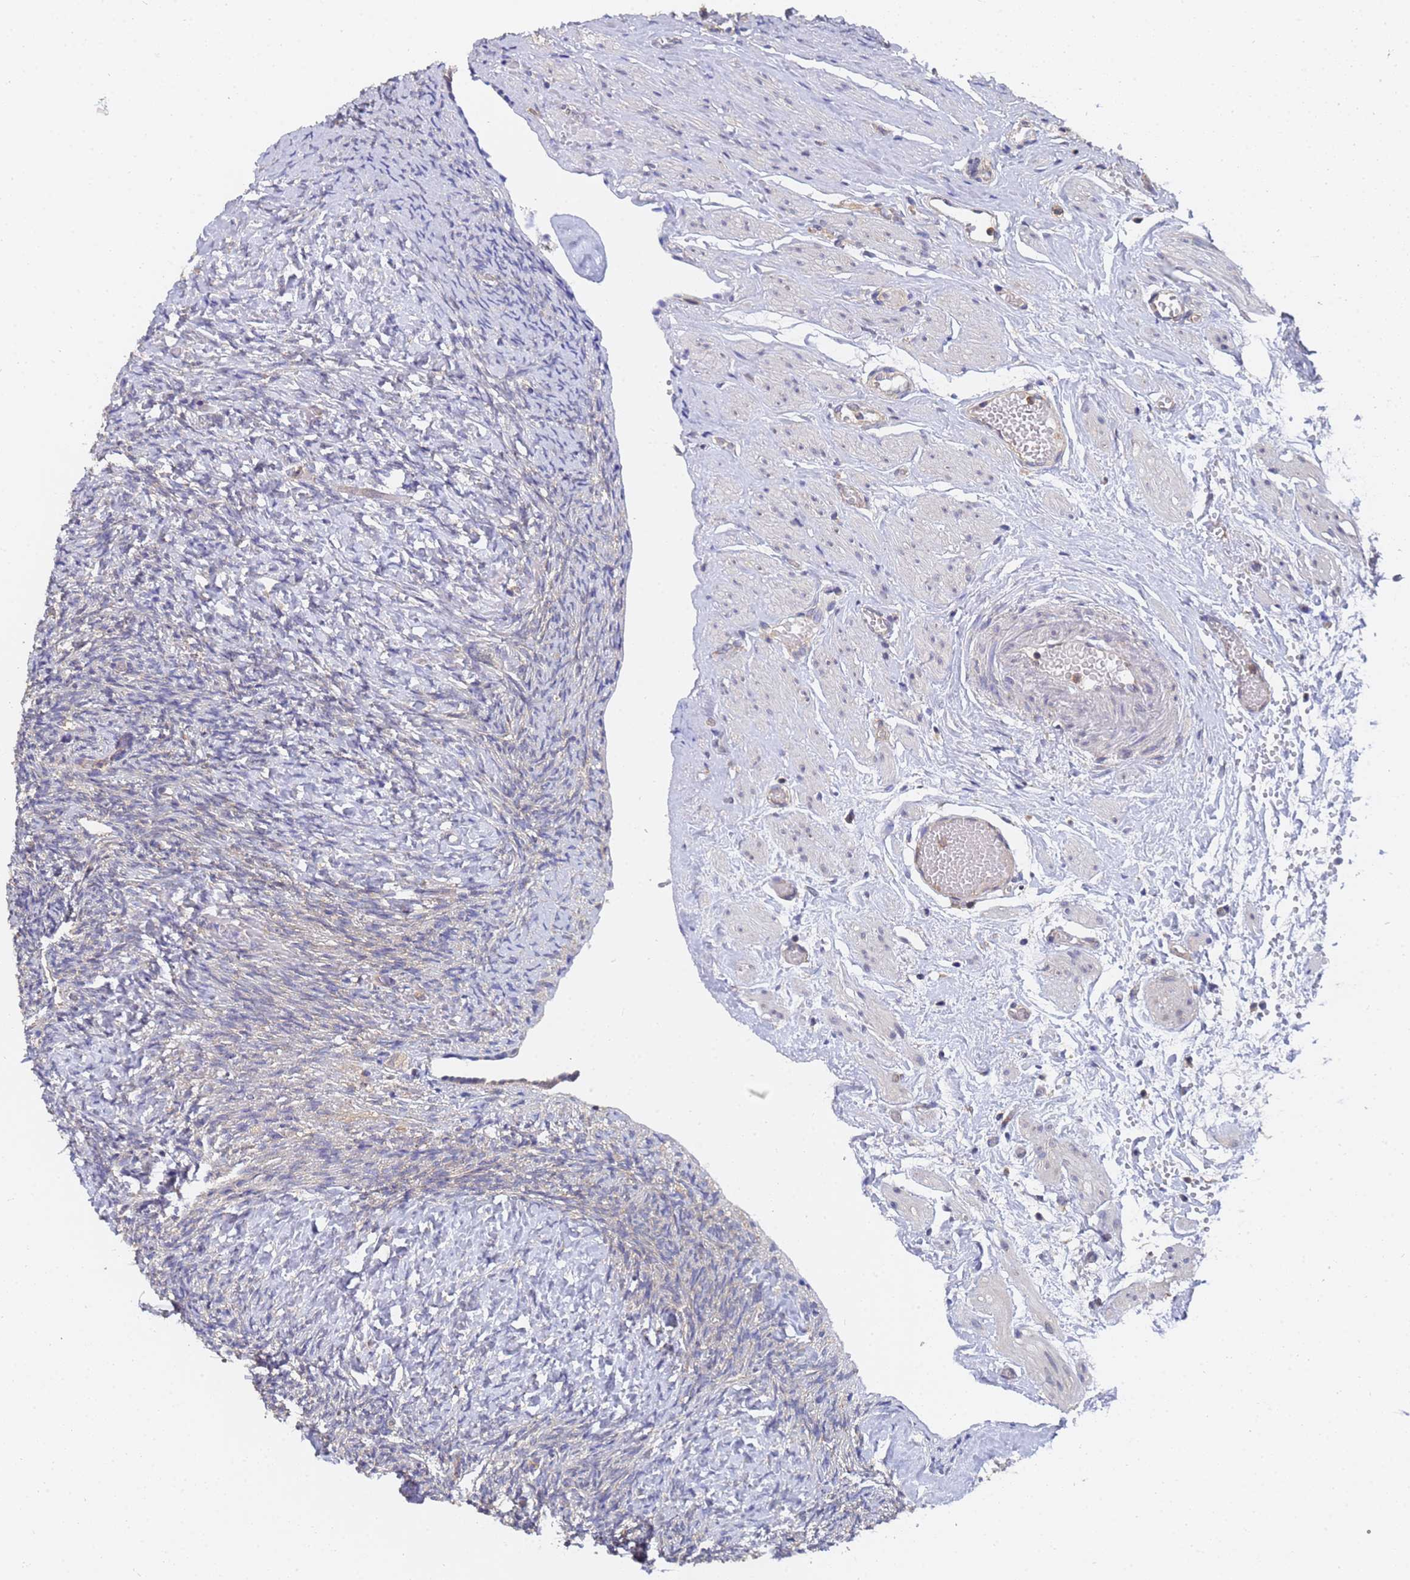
{"staining": {"intensity": "negative", "quantity": "none", "location": "none"}, "tissue": "ovary", "cell_type": "Ovarian stroma cells", "image_type": "normal", "snomed": [{"axis": "morphology", "description": "Normal tissue, NOS"}, {"axis": "topography", "description": "Ovary"}], "caption": "High magnification brightfield microscopy of unremarkable ovary stained with DAB (3,3'-diaminobenzidine) (brown) and counterstained with hematoxylin (blue): ovarian stroma cells show no significant staining.", "gene": "ALS2CL", "patient": {"sex": "female", "age": 41}}